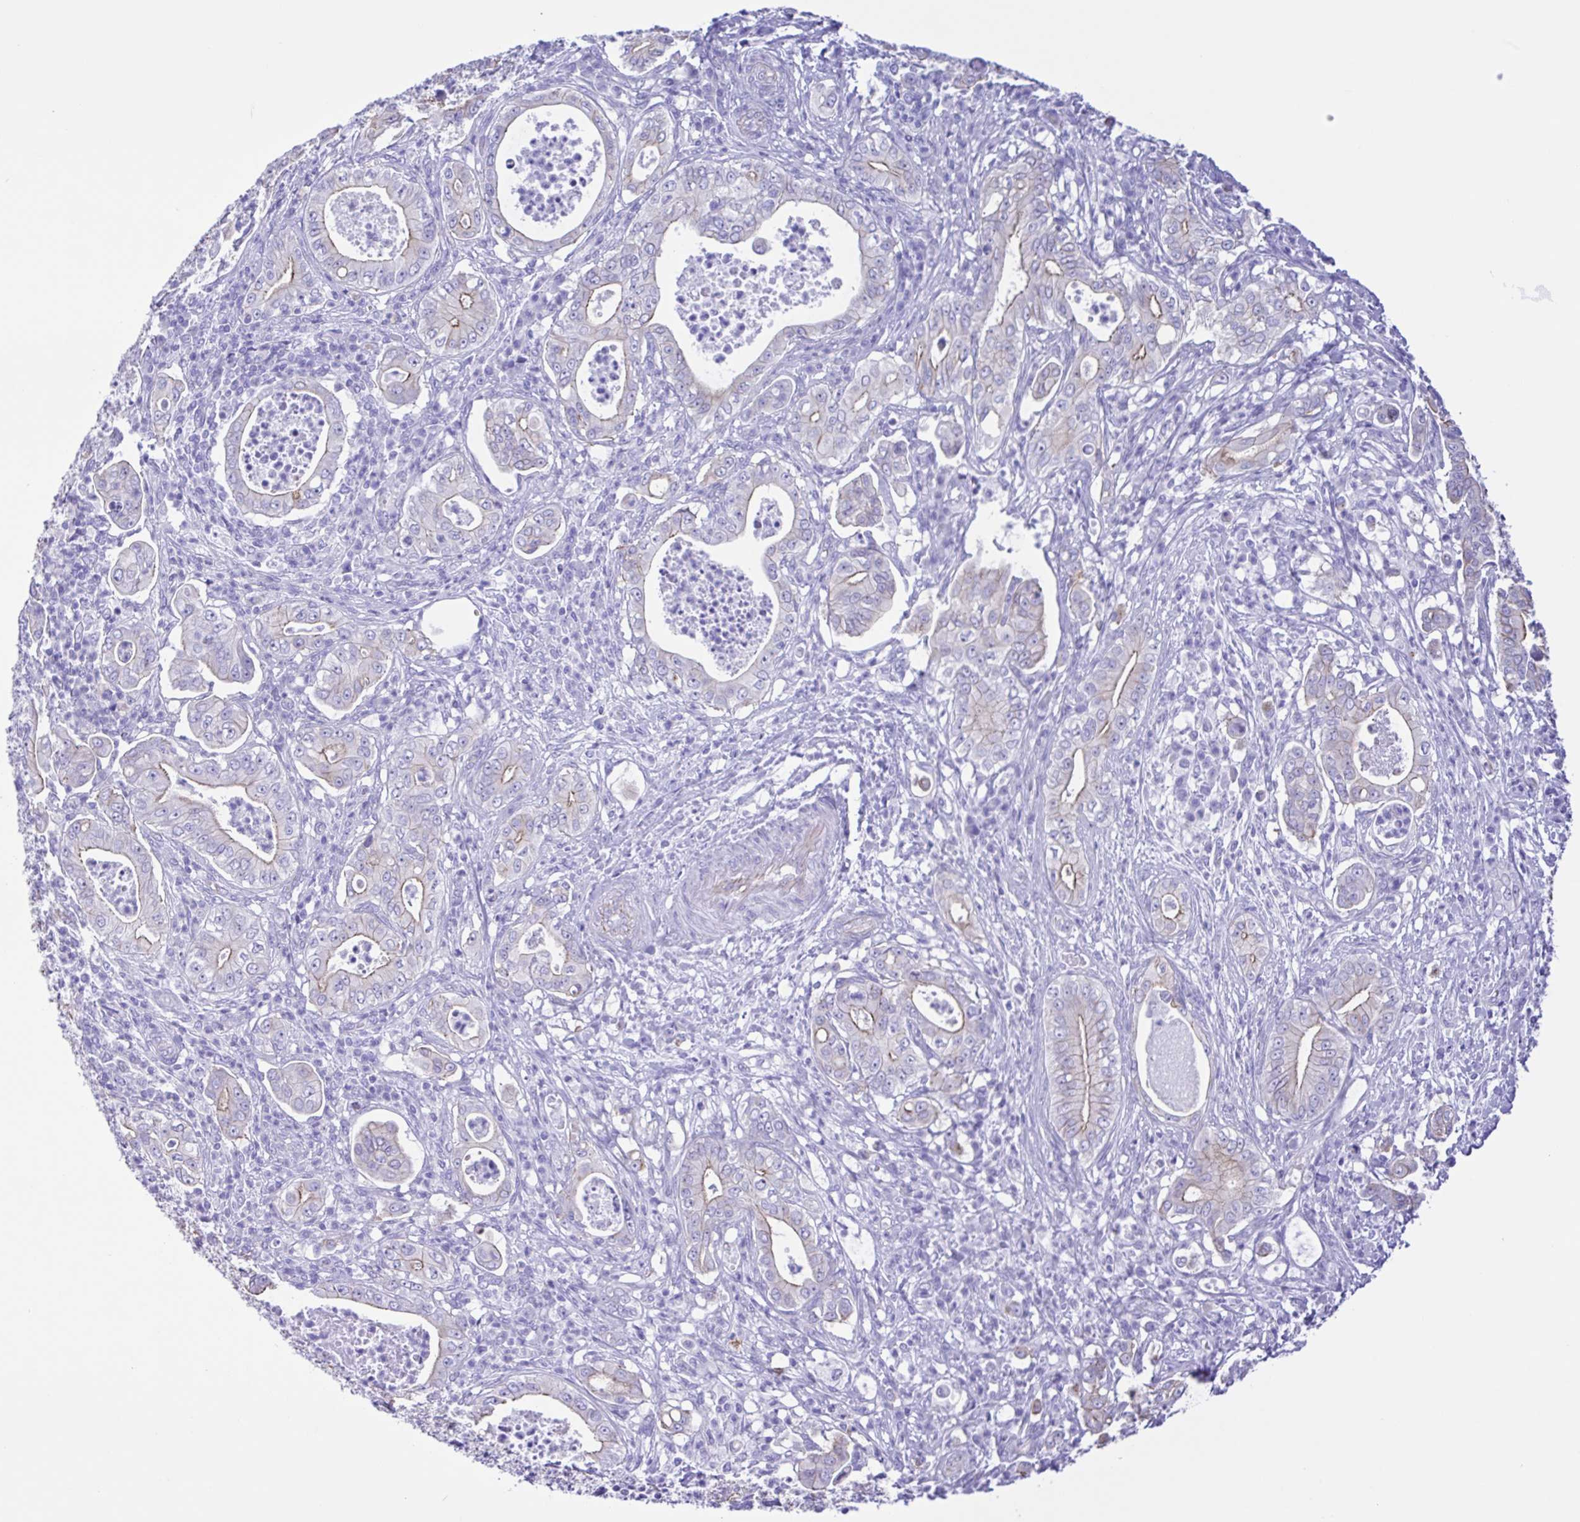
{"staining": {"intensity": "weak", "quantity": "<25%", "location": "cytoplasmic/membranous"}, "tissue": "pancreatic cancer", "cell_type": "Tumor cells", "image_type": "cancer", "snomed": [{"axis": "morphology", "description": "Adenocarcinoma, NOS"}, {"axis": "topography", "description": "Pancreas"}], "caption": "Immunohistochemistry of human pancreatic cancer (adenocarcinoma) demonstrates no staining in tumor cells.", "gene": "CYP11A1", "patient": {"sex": "male", "age": 71}}